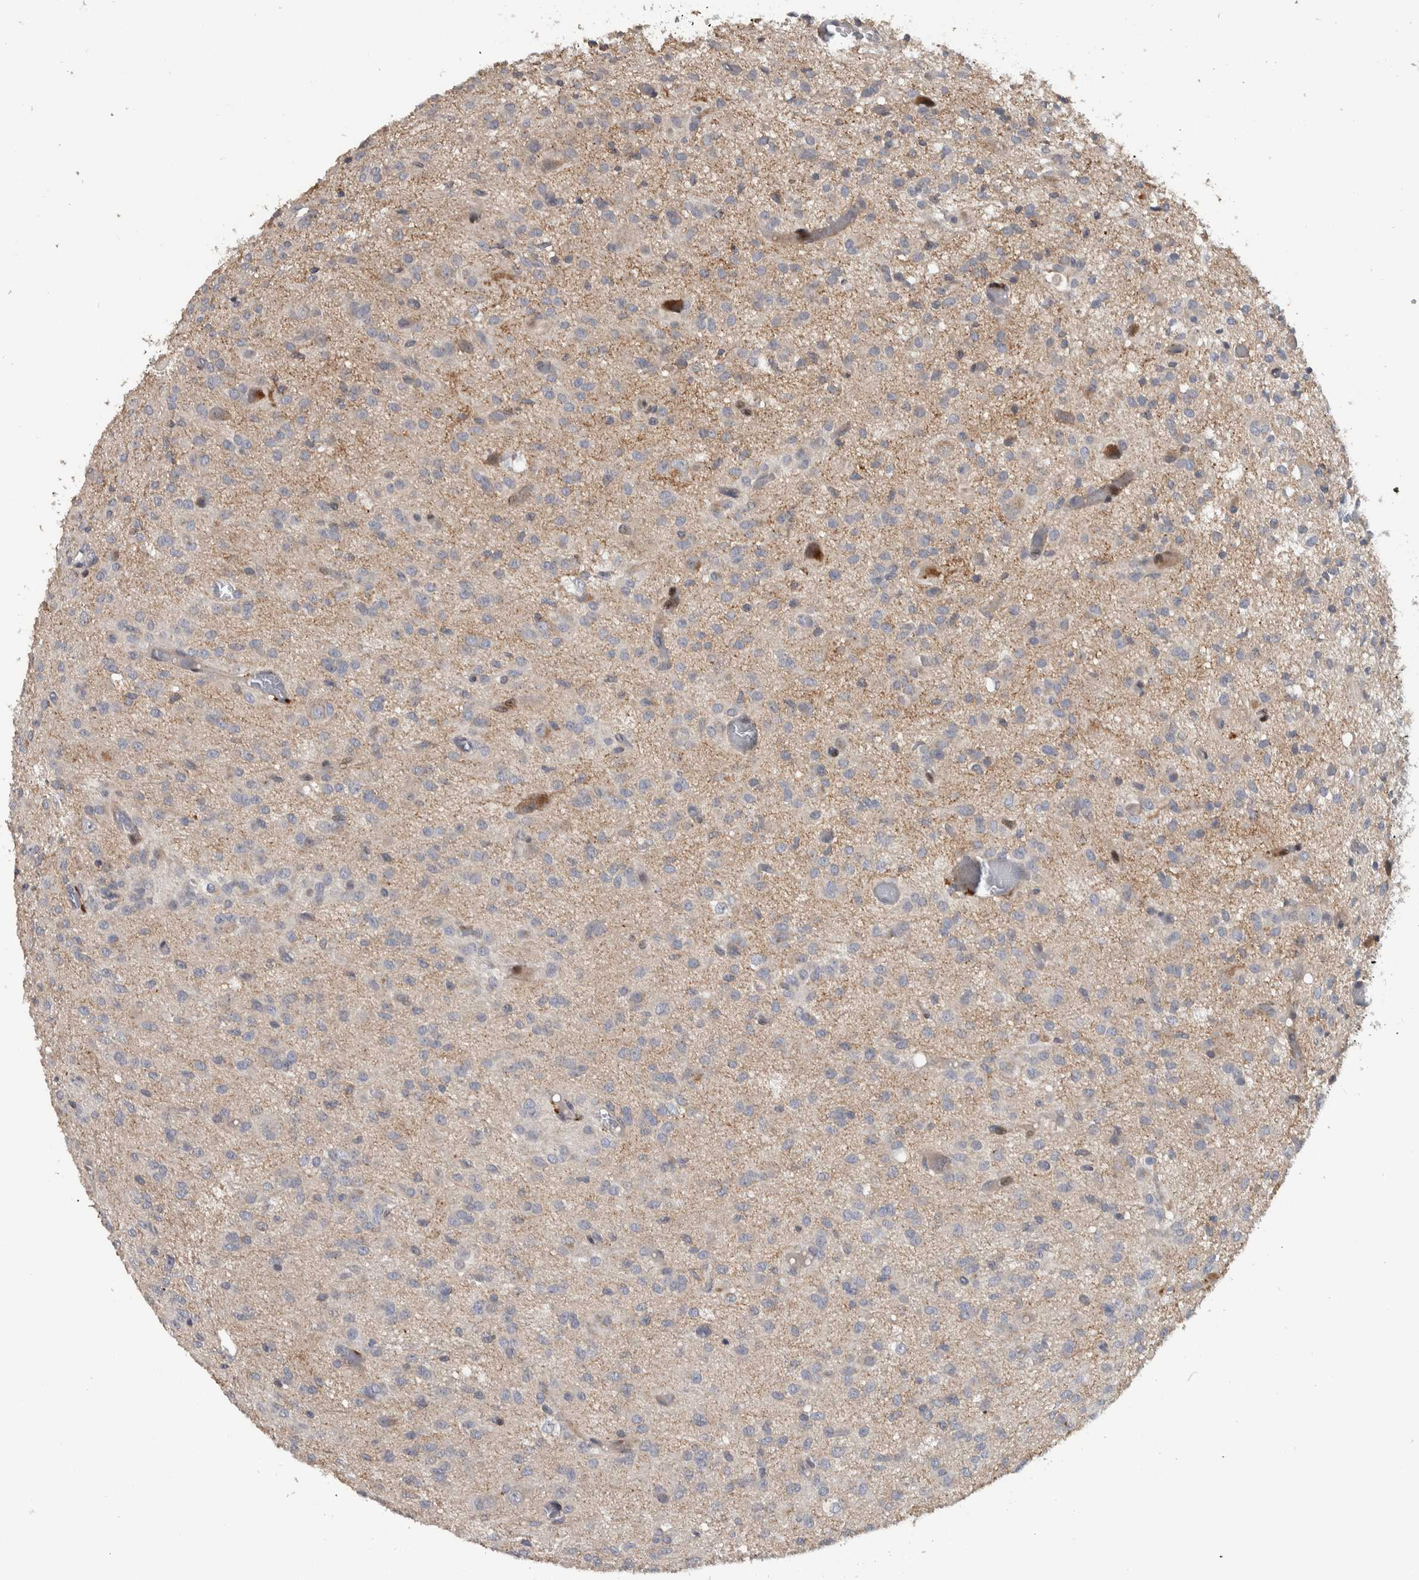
{"staining": {"intensity": "weak", "quantity": "<25%", "location": "cytoplasmic/membranous"}, "tissue": "glioma", "cell_type": "Tumor cells", "image_type": "cancer", "snomed": [{"axis": "morphology", "description": "Glioma, malignant, High grade"}, {"axis": "topography", "description": "Brain"}], "caption": "Immunohistochemical staining of human glioma displays no significant positivity in tumor cells. (DAB IHC visualized using brightfield microscopy, high magnification).", "gene": "FAM83G", "patient": {"sex": "female", "age": 59}}